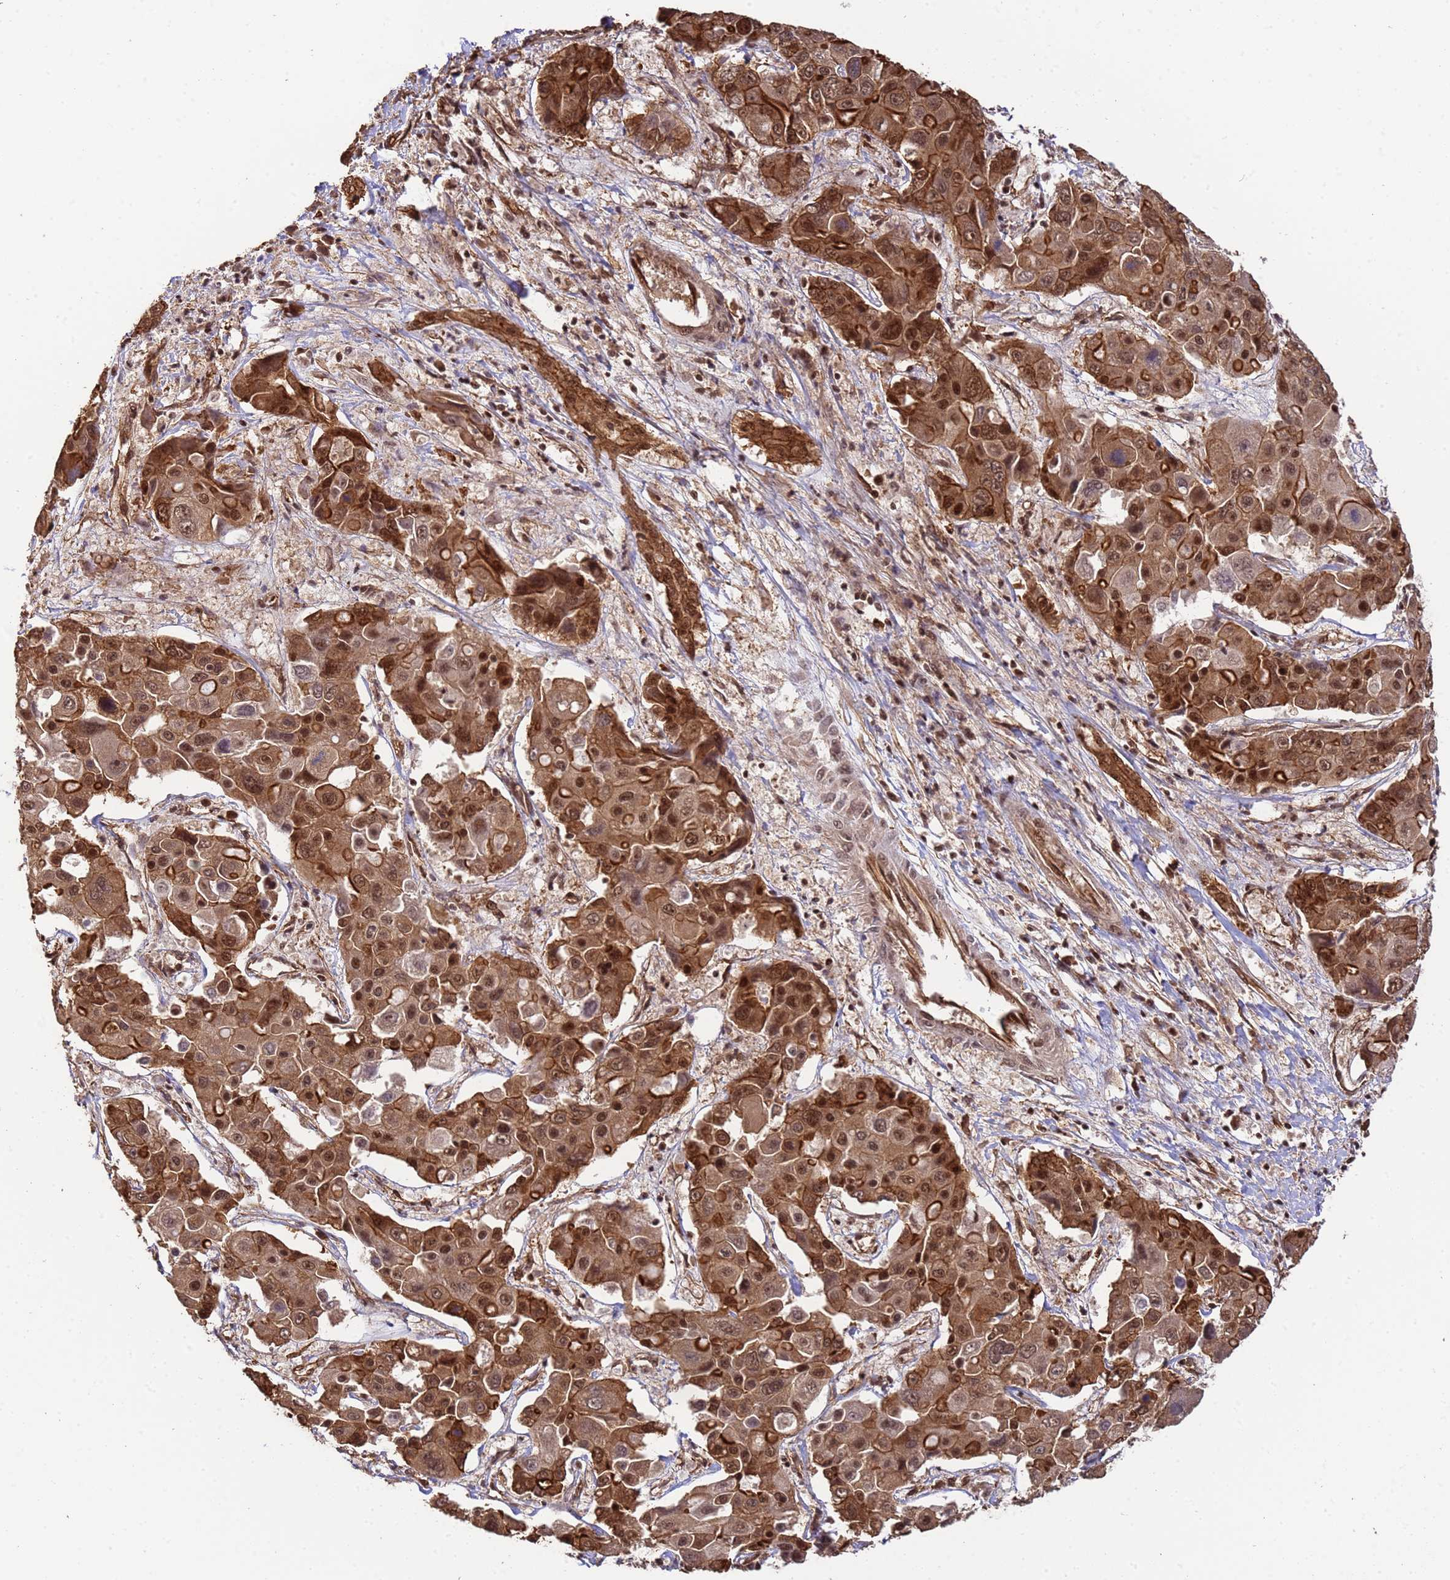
{"staining": {"intensity": "strong", "quantity": ">75%", "location": "cytoplasmic/membranous,nuclear"}, "tissue": "liver cancer", "cell_type": "Tumor cells", "image_type": "cancer", "snomed": [{"axis": "morphology", "description": "Cholangiocarcinoma"}, {"axis": "topography", "description": "Liver"}], "caption": "High-power microscopy captured an immunohistochemistry (IHC) photomicrograph of cholangiocarcinoma (liver), revealing strong cytoplasmic/membranous and nuclear positivity in about >75% of tumor cells.", "gene": "SYF2", "patient": {"sex": "male", "age": 67}}